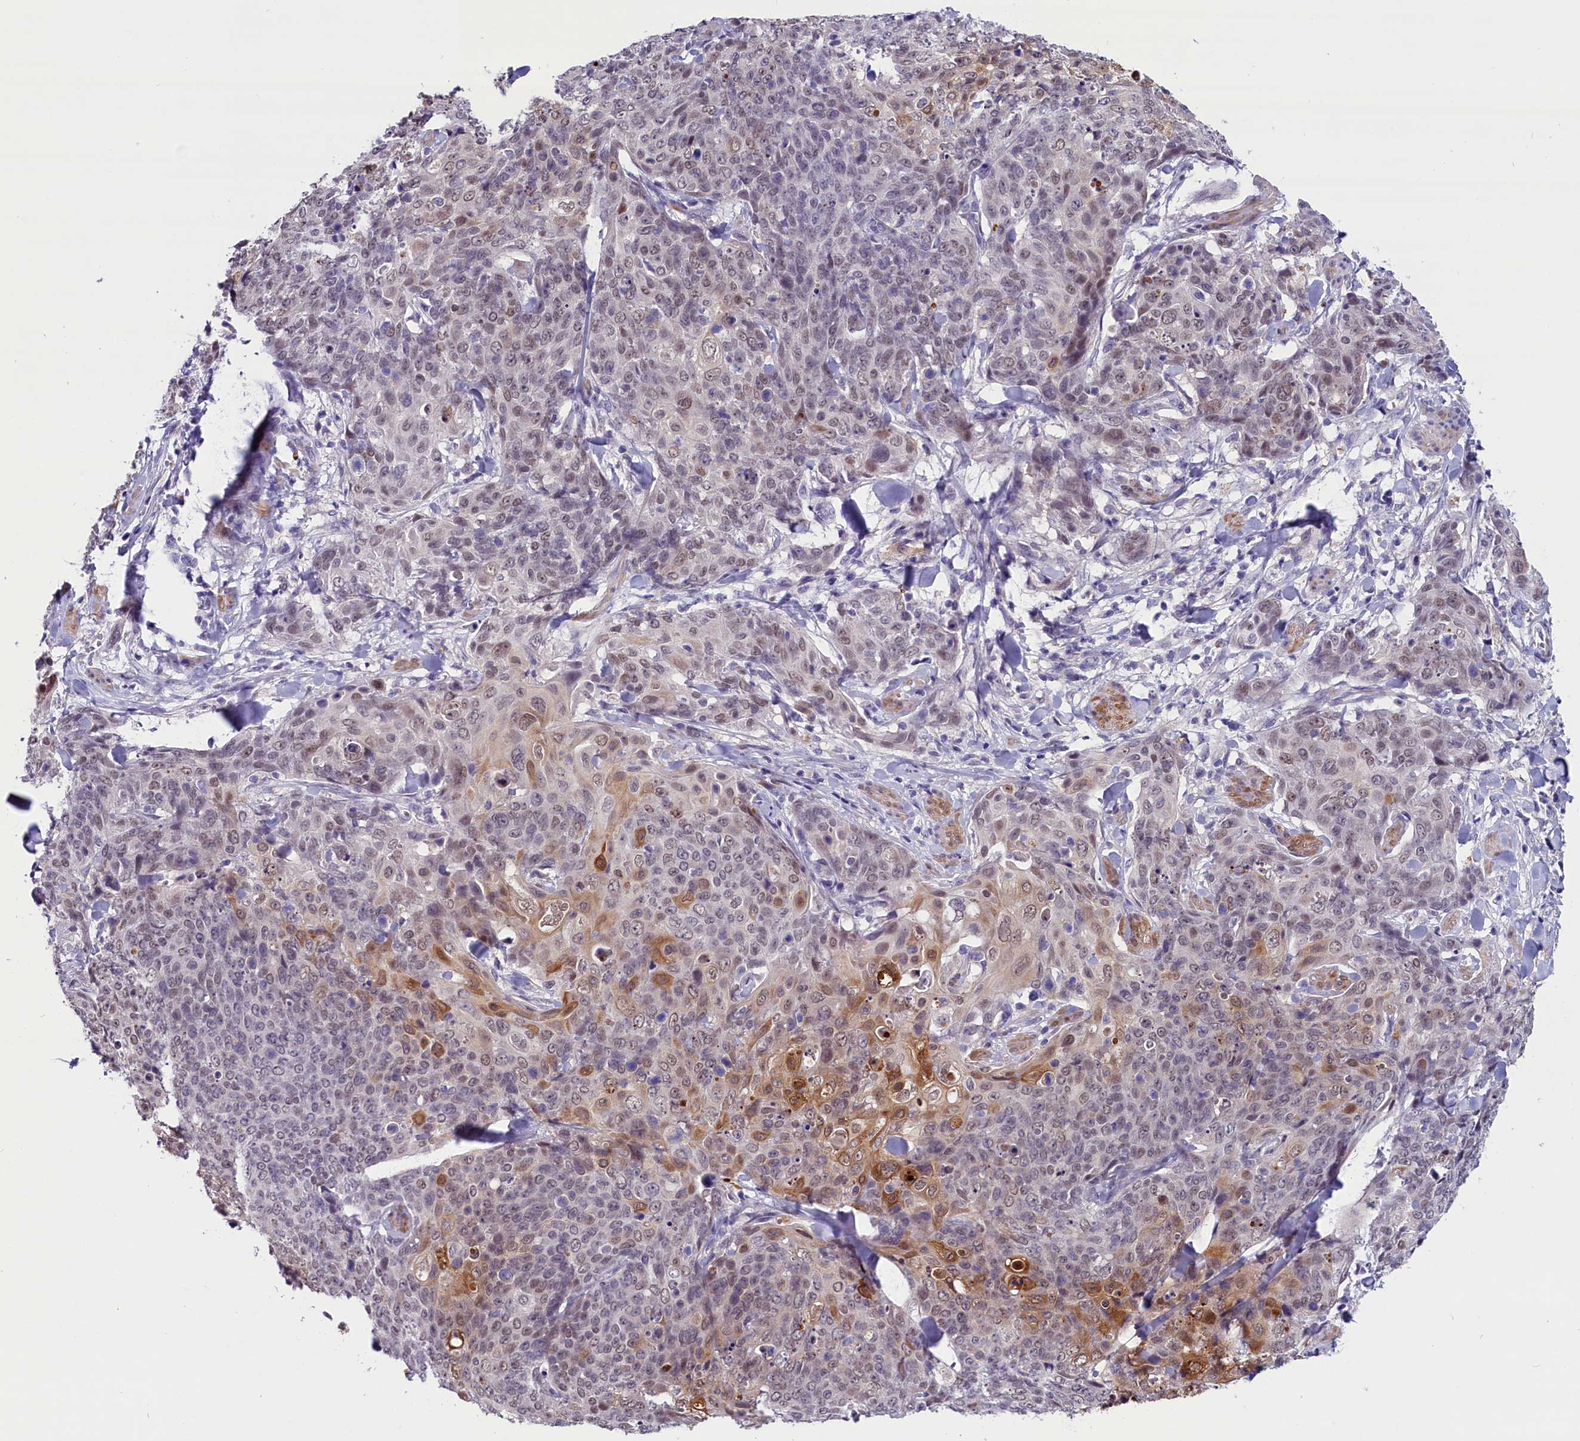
{"staining": {"intensity": "moderate", "quantity": "<25%", "location": "cytoplasmic/membranous,nuclear"}, "tissue": "skin cancer", "cell_type": "Tumor cells", "image_type": "cancer", "snomed": [{"axis": "morphology", "description": "Squamous cell carcinoma, NOS"}, {"axis": "topography", "description": "Skin"}, {"axis": "topography", "description": "Vulva"}], "caption": "Moderate cytoplasmic/membranous and nuclear staining for a protein is appreciated in about <25% of tumor cells of skin squamous cell carcinoma using immunohistochemistry (IHC).", "gene": "SCD5", "patient": {"sex": "female", "age": 85}}